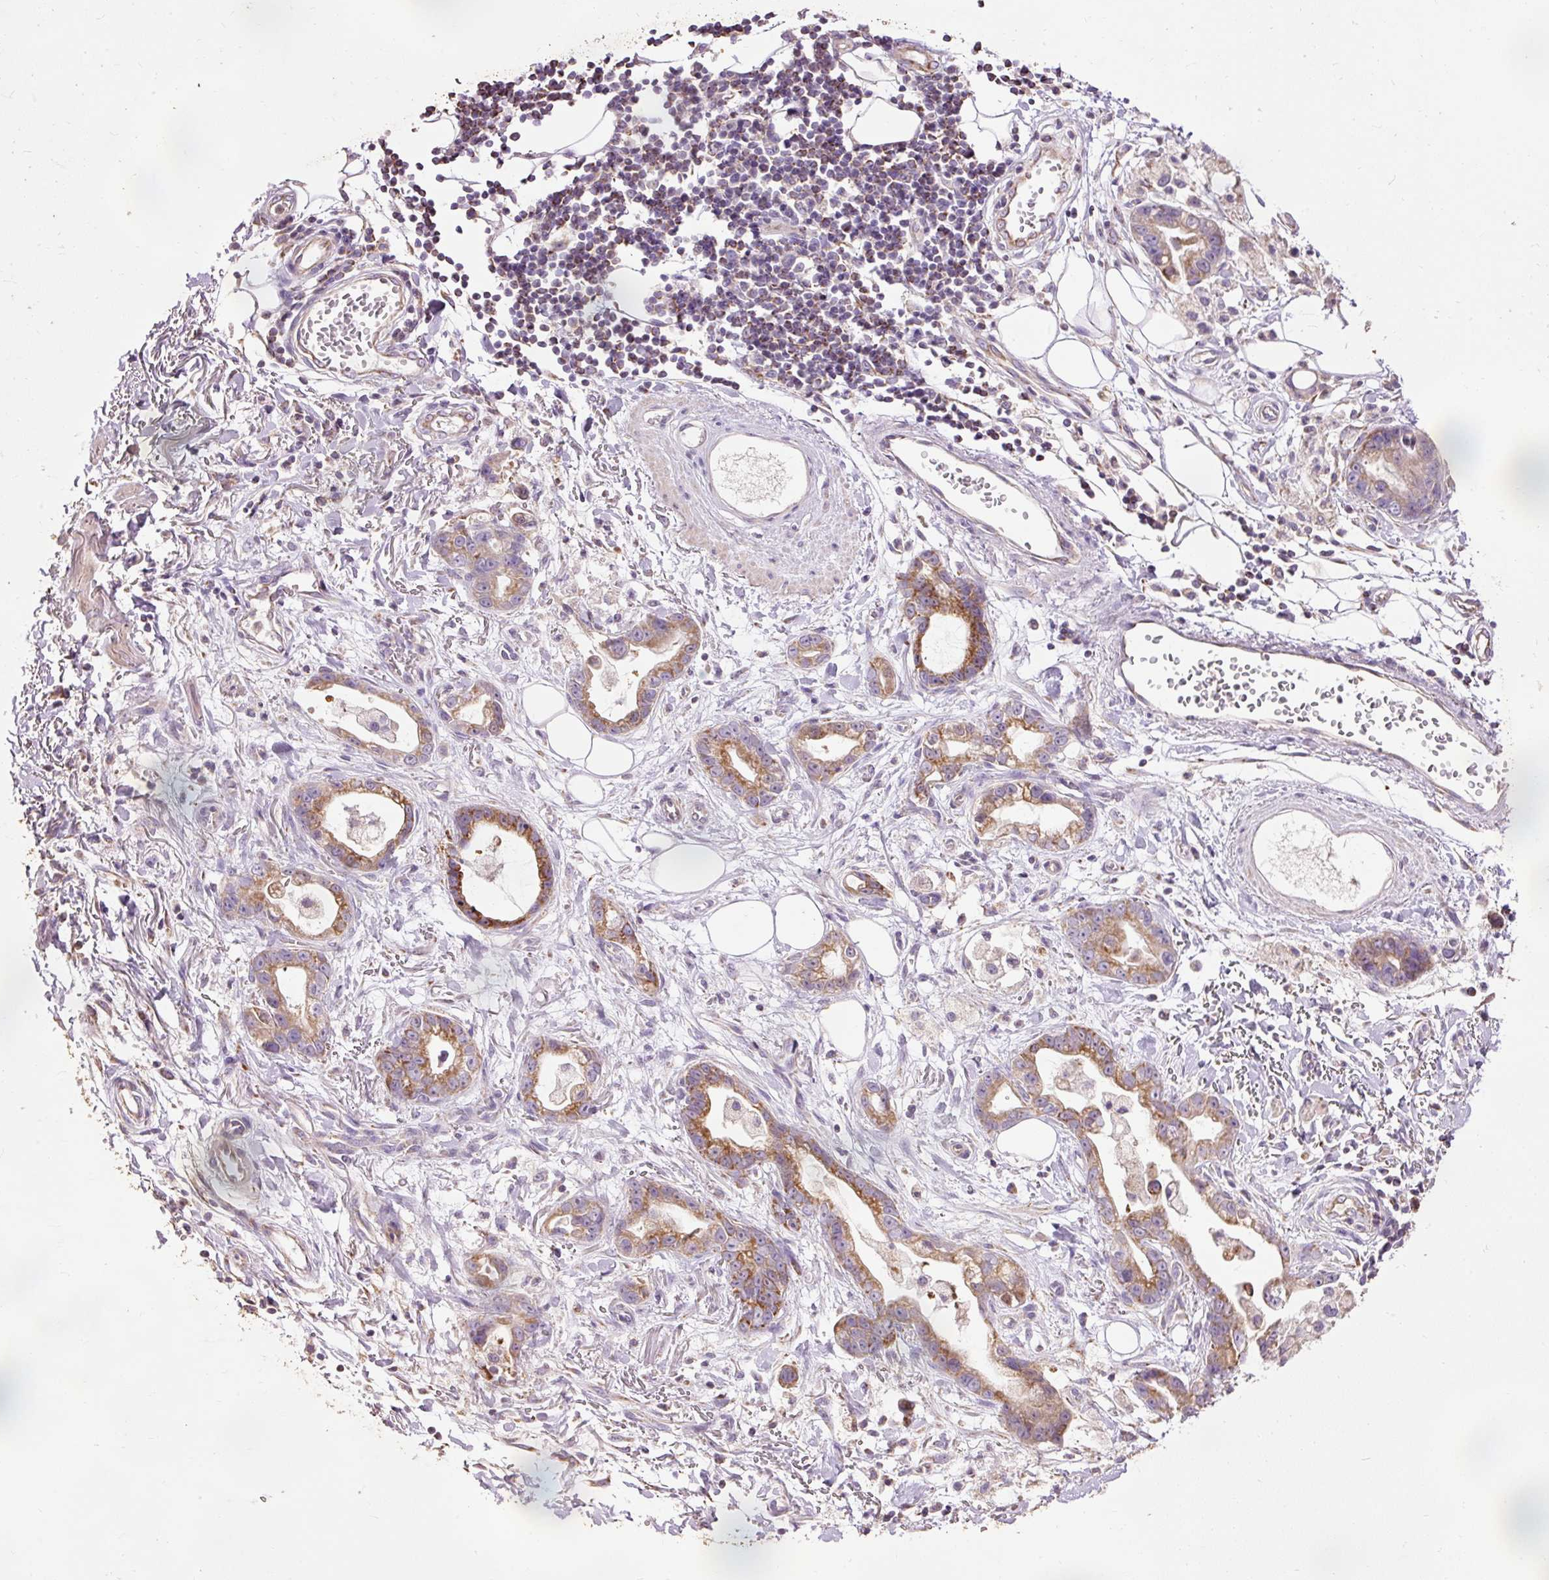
{"staining": {"intensity": "strong", "quantity": ">75%", "location": "cytoplasmic/membranous"}, "tissue": "stomach cancer", "cell_type": "Tumor cells", "image_type": "cancer", "snomed": [{"axis": "morphology", "description": "Adenocarcinoma, NOS"}, {"axis": "topography", "description": "Stomach"}], "caption": "An image showing strong cytoplasmic/membranous positivity in approximately >75% of tumor cells in stomach cancer, as visualized by brown immunohistochemical staining.", "gene": "PRDX5", "patient": {"sex": "male", "age": 55}}